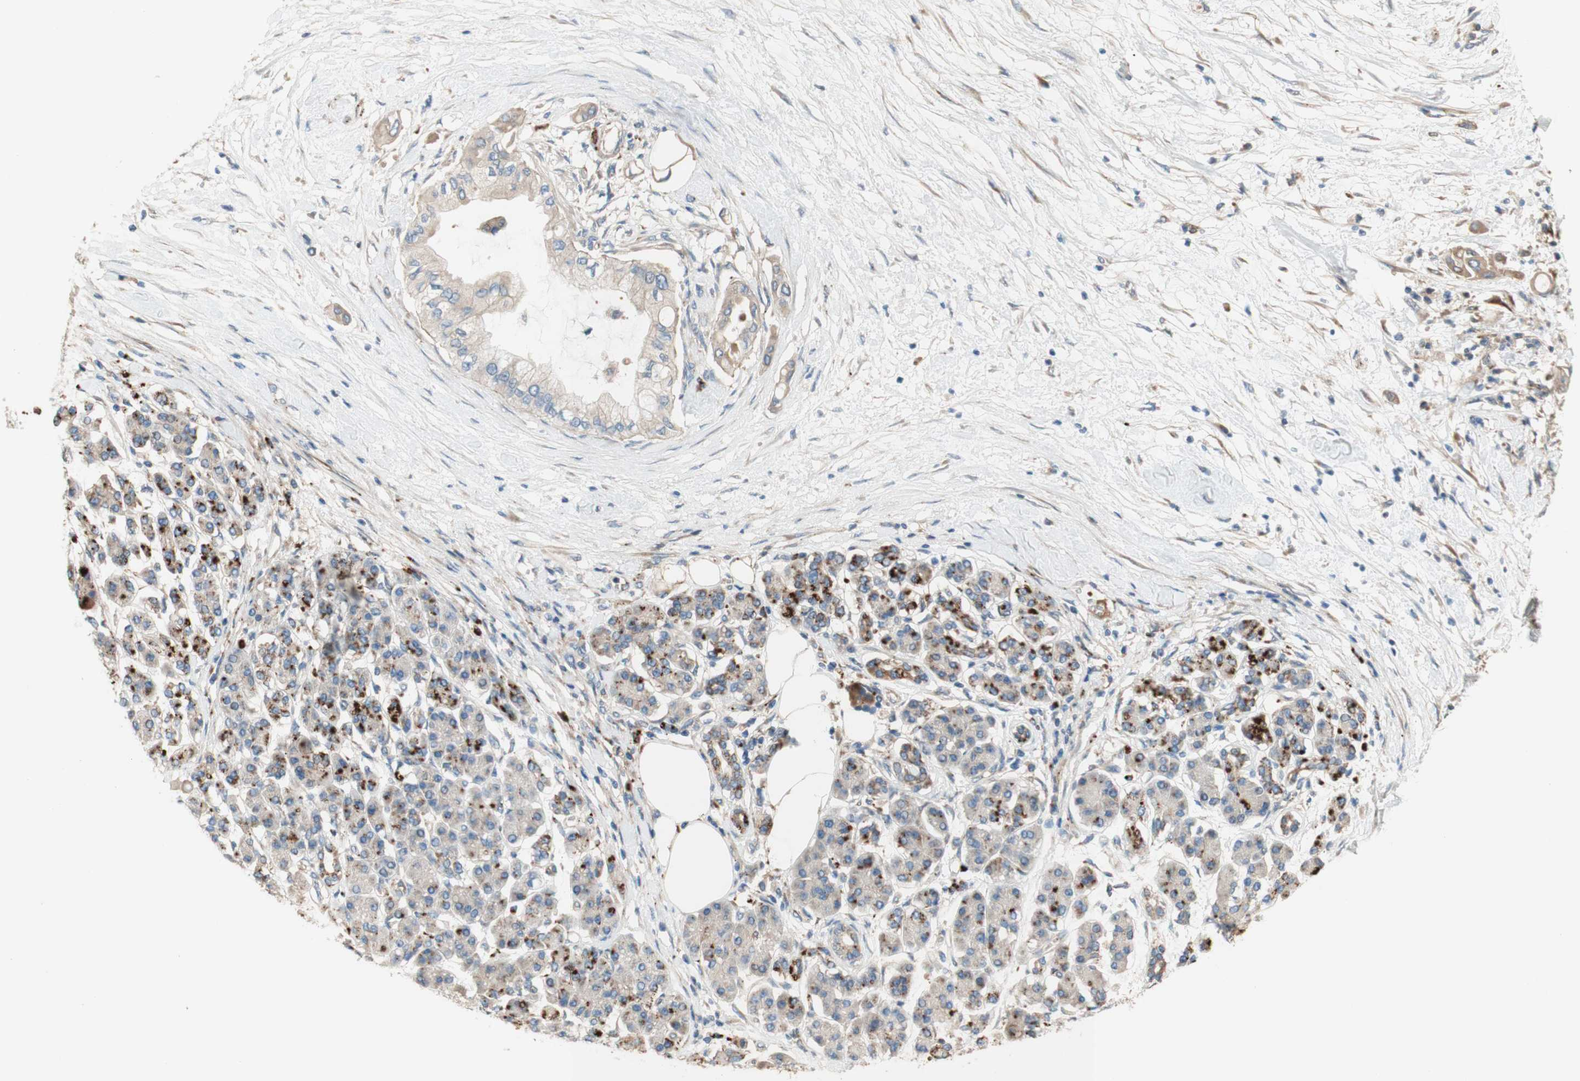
{"staining": {"intensity": "weak", "quantity": ">75%", "location": "cytoplasmic/membranous"}, "tissue": "pancreatic cancer", "cell_type": "Tumor cells", "image_type": "cancer", "snomed": [{"axis": "morphology", "description": "Adenocarcinoma, NOS"}, {"axis": "morphology", "description": "Adenocarcinoma, metastatic, NOS"}, {"axis": "topography", "description": "Lymph node"}, {"axis": "topography", "description": "Pancreas"}, {"axis": "topography", "description": "Duodenum"}], "caption": "DAB immunohistochemical staining of pancreatic cancer reveals weak cytoplasmic/membranous protein positivity in about >75% of tumor cells.", "gene": "PTPN21", "patient": {"sex": "female", "age": 64}}